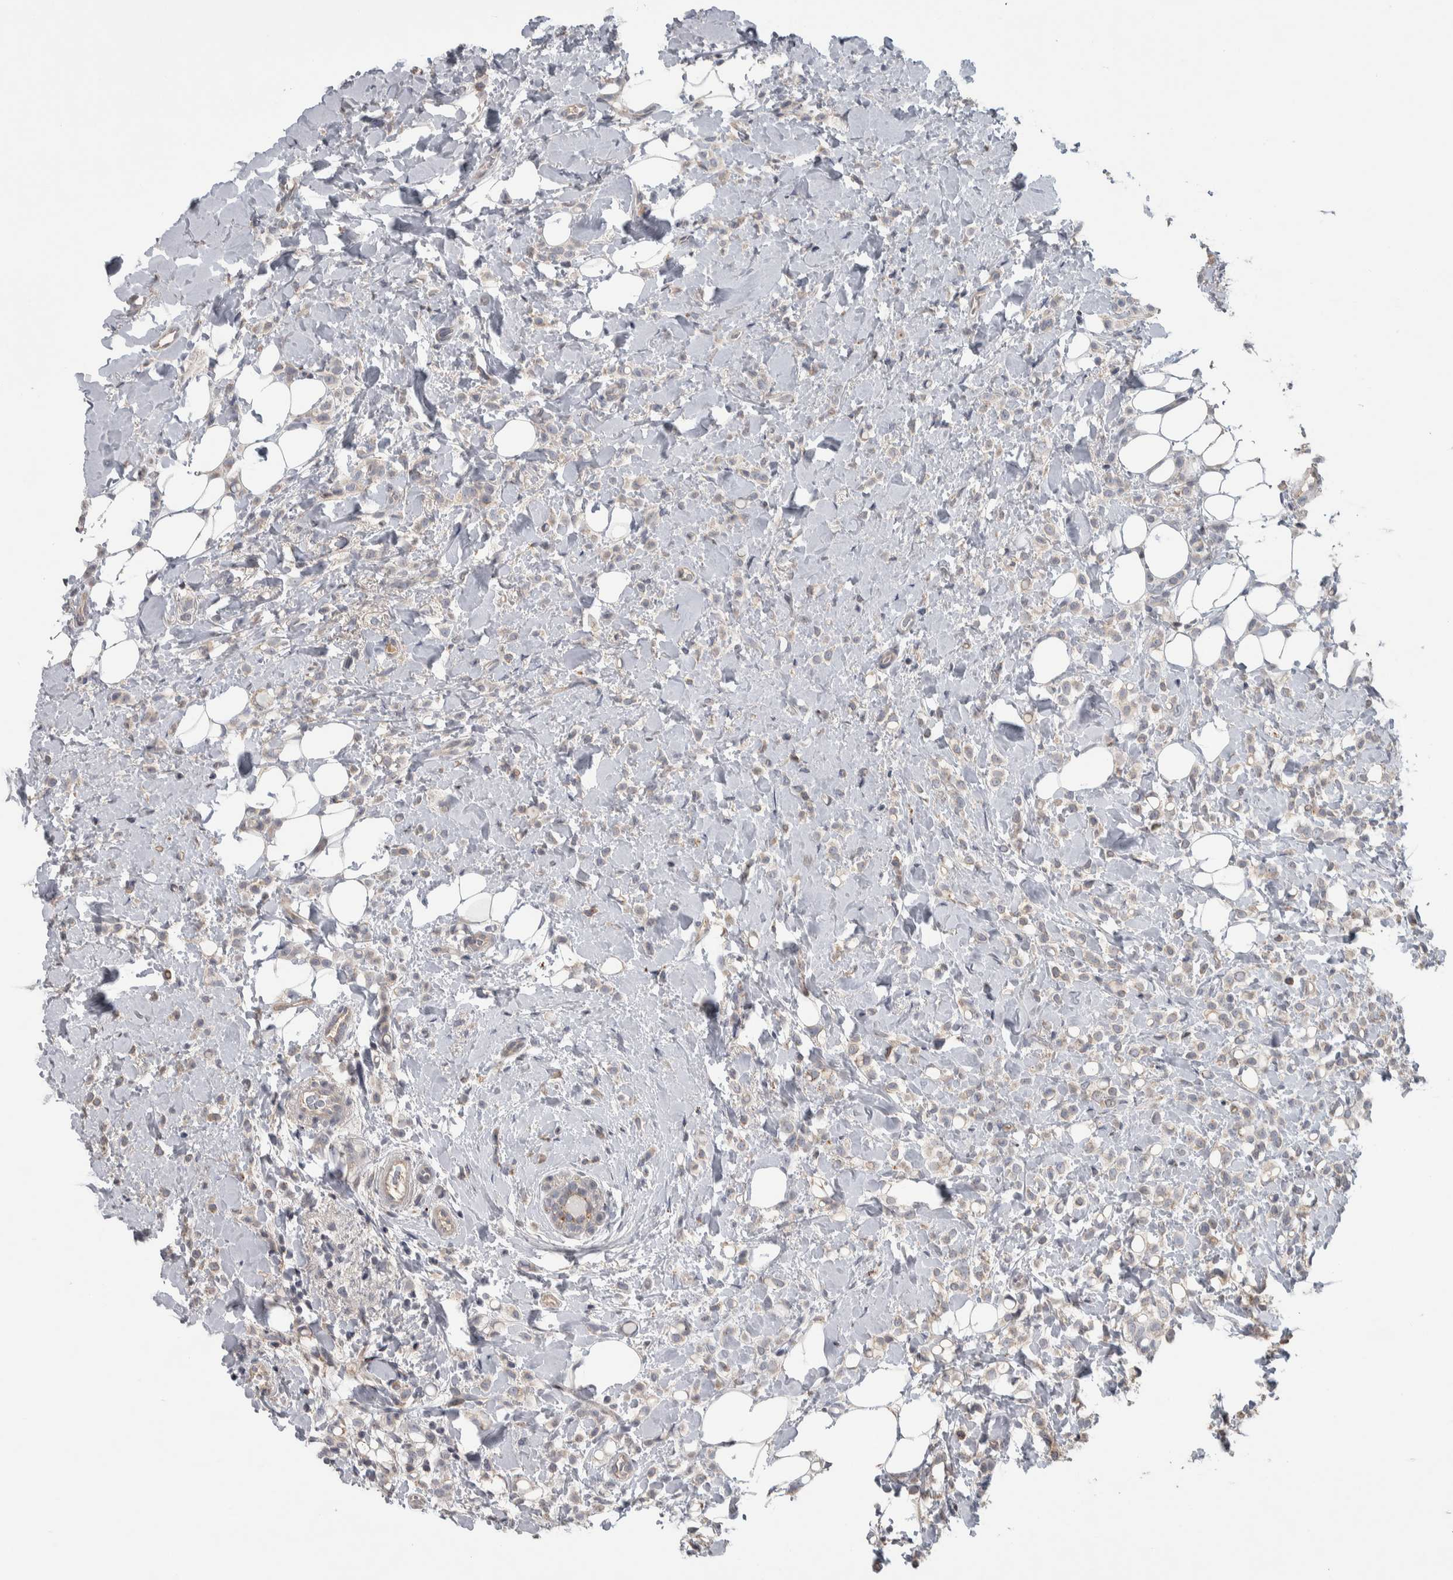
{"staining": {"intensity": "weak", "quantity": "<25%", "location": "cytoplasmic/membranous"}, "tissue": "breast cancer", "cell_type": "Tumor cells", "image_type": "cancer", "snomed": [{"axis": "morphology", "description": "Normal tissue, NOS"}, {"axis": "morphology", "description": "Lobular carcinoma"}, {"axis": "topography", "description": "Breast"}], "caption": "Tumor cells show no significant protein staining in breast cancer (lobular carcinoma).", "gene": "FAM83G", "patient": {"sex": "female", "age": 50}}